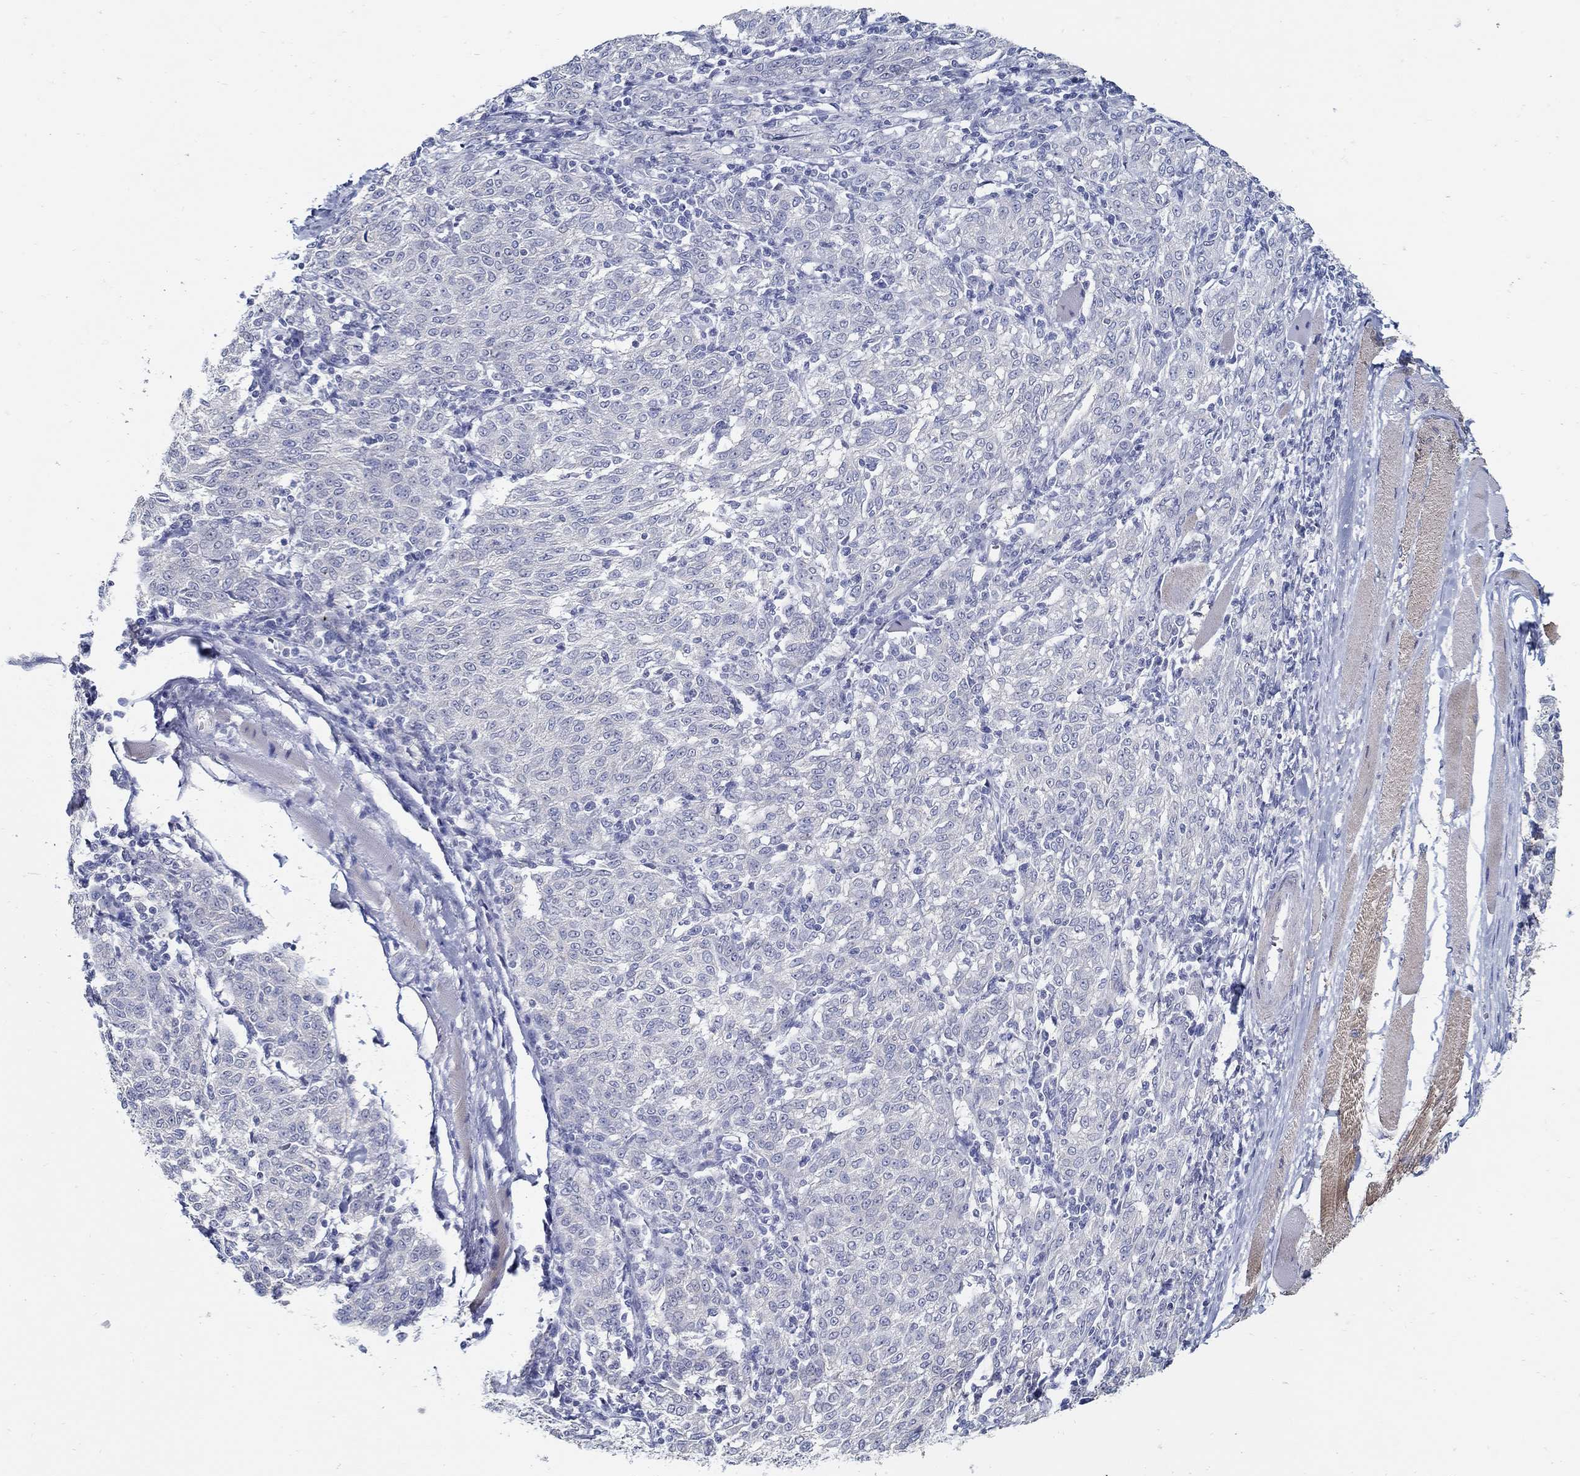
{"staining": {"intensity": "negative", "quantity": "none", "location": "none"}, "tissue": "melanoma", "cell_type": "Tumor cells", "image_type": "cancer", "snomed": [{"axis": "morphology", "description": "Malignant melanoma, NOS"}, {"axis": "topography", "description": "Skin"}], "caption": "Malignant melanoma stained for a protein using immunohistochemistry (IHC) exhibits no staining tumor cells.", "gene": "USP29", "patient": {"sex": "female", "age": 72}}